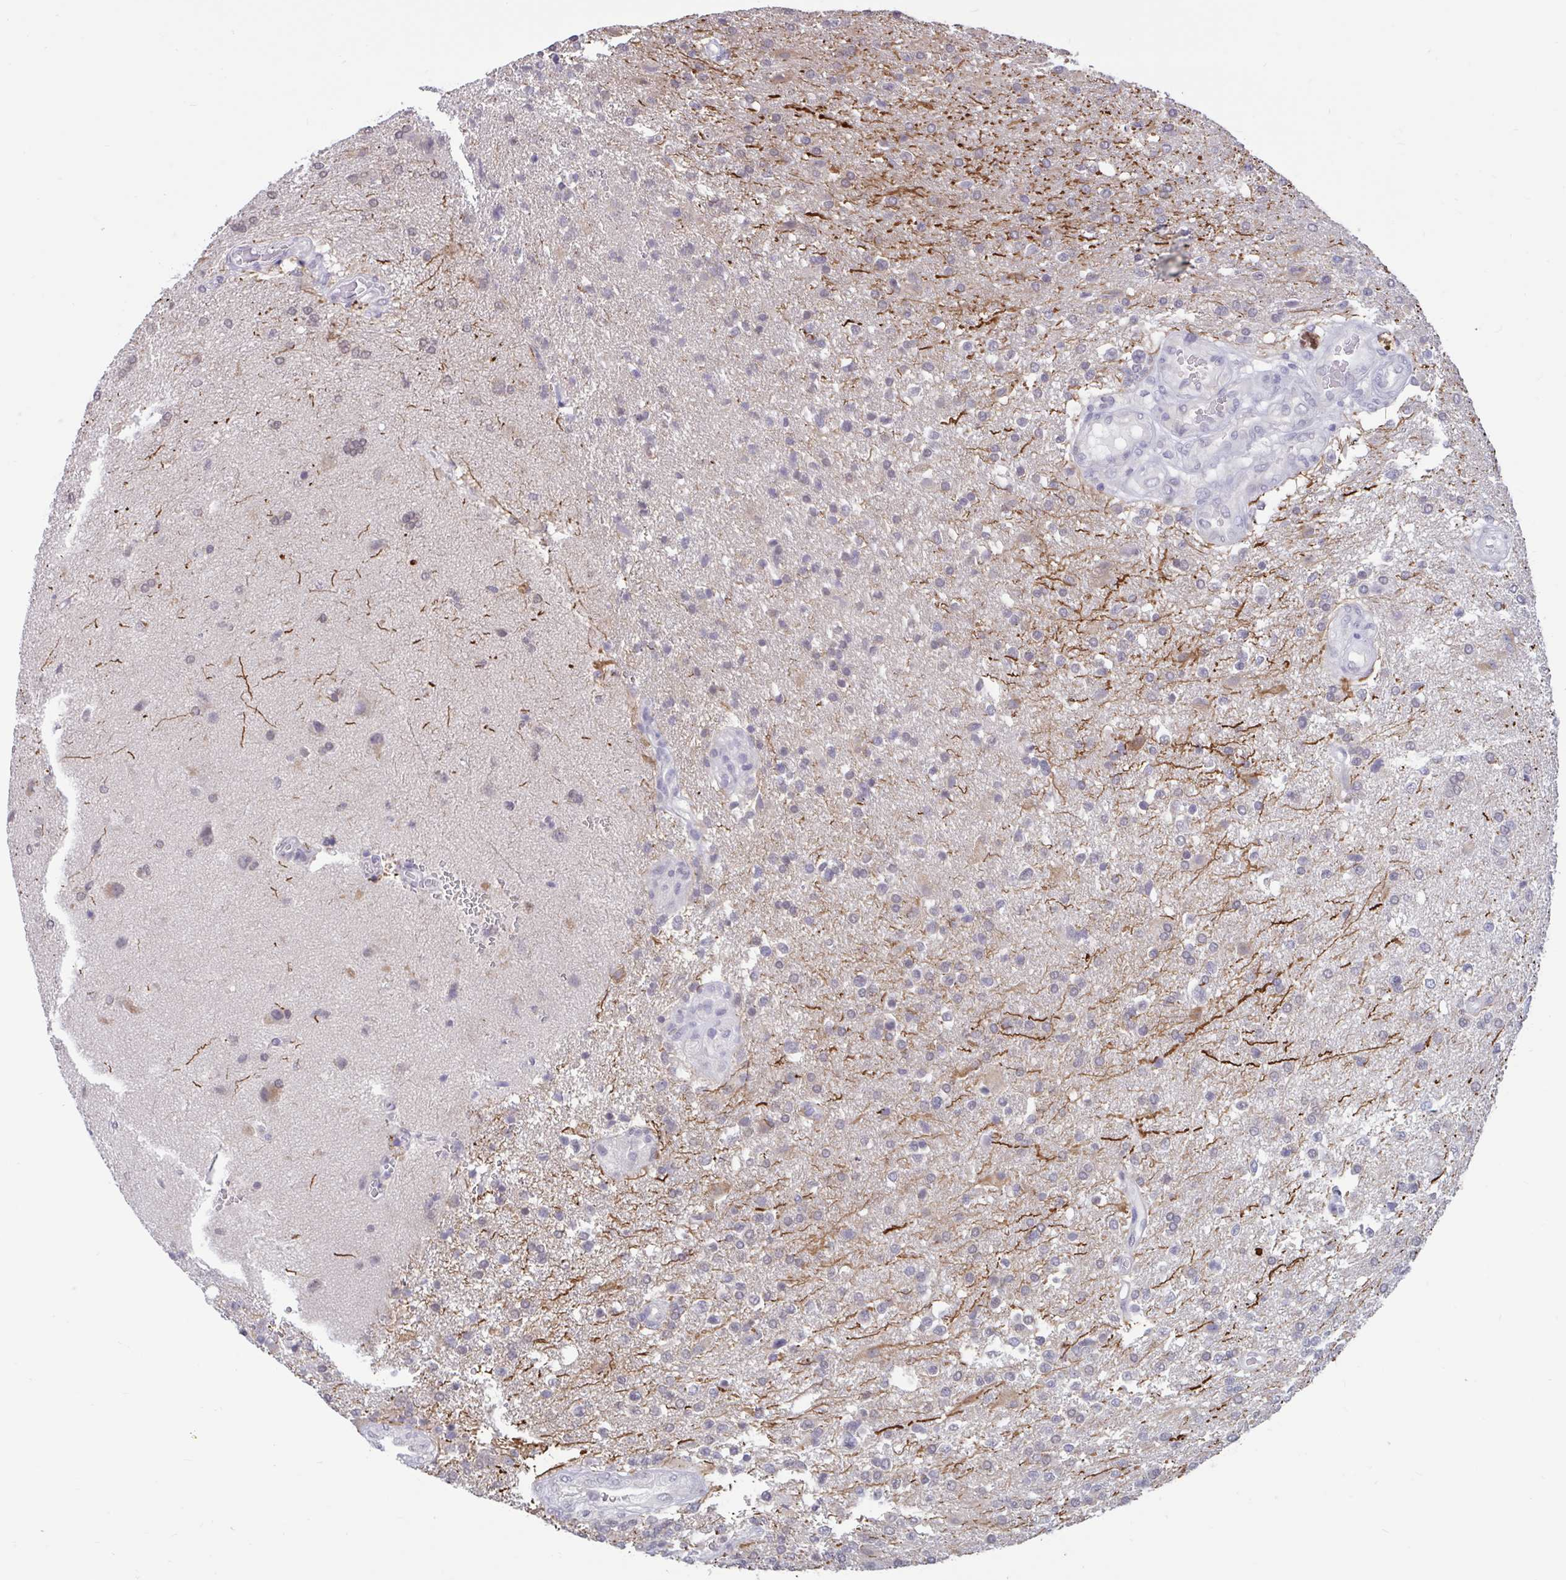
{"staining": {"intensity": "negative", "quantity": "none", "location": "none"}, "tissue": "glioma", "cell_type": "Tumor cells", "image_type": "cancer", "snomed": [{"axis": "morphology", "description": "Glioma, malignant, High grade"}, {"axis": "topography", "description": "Brain"}], "caption": "The image reveals no significant staining in tumor cells of glioma.", "gene": "ARPP19", "patient": {"sex": "male", "age": 56}}